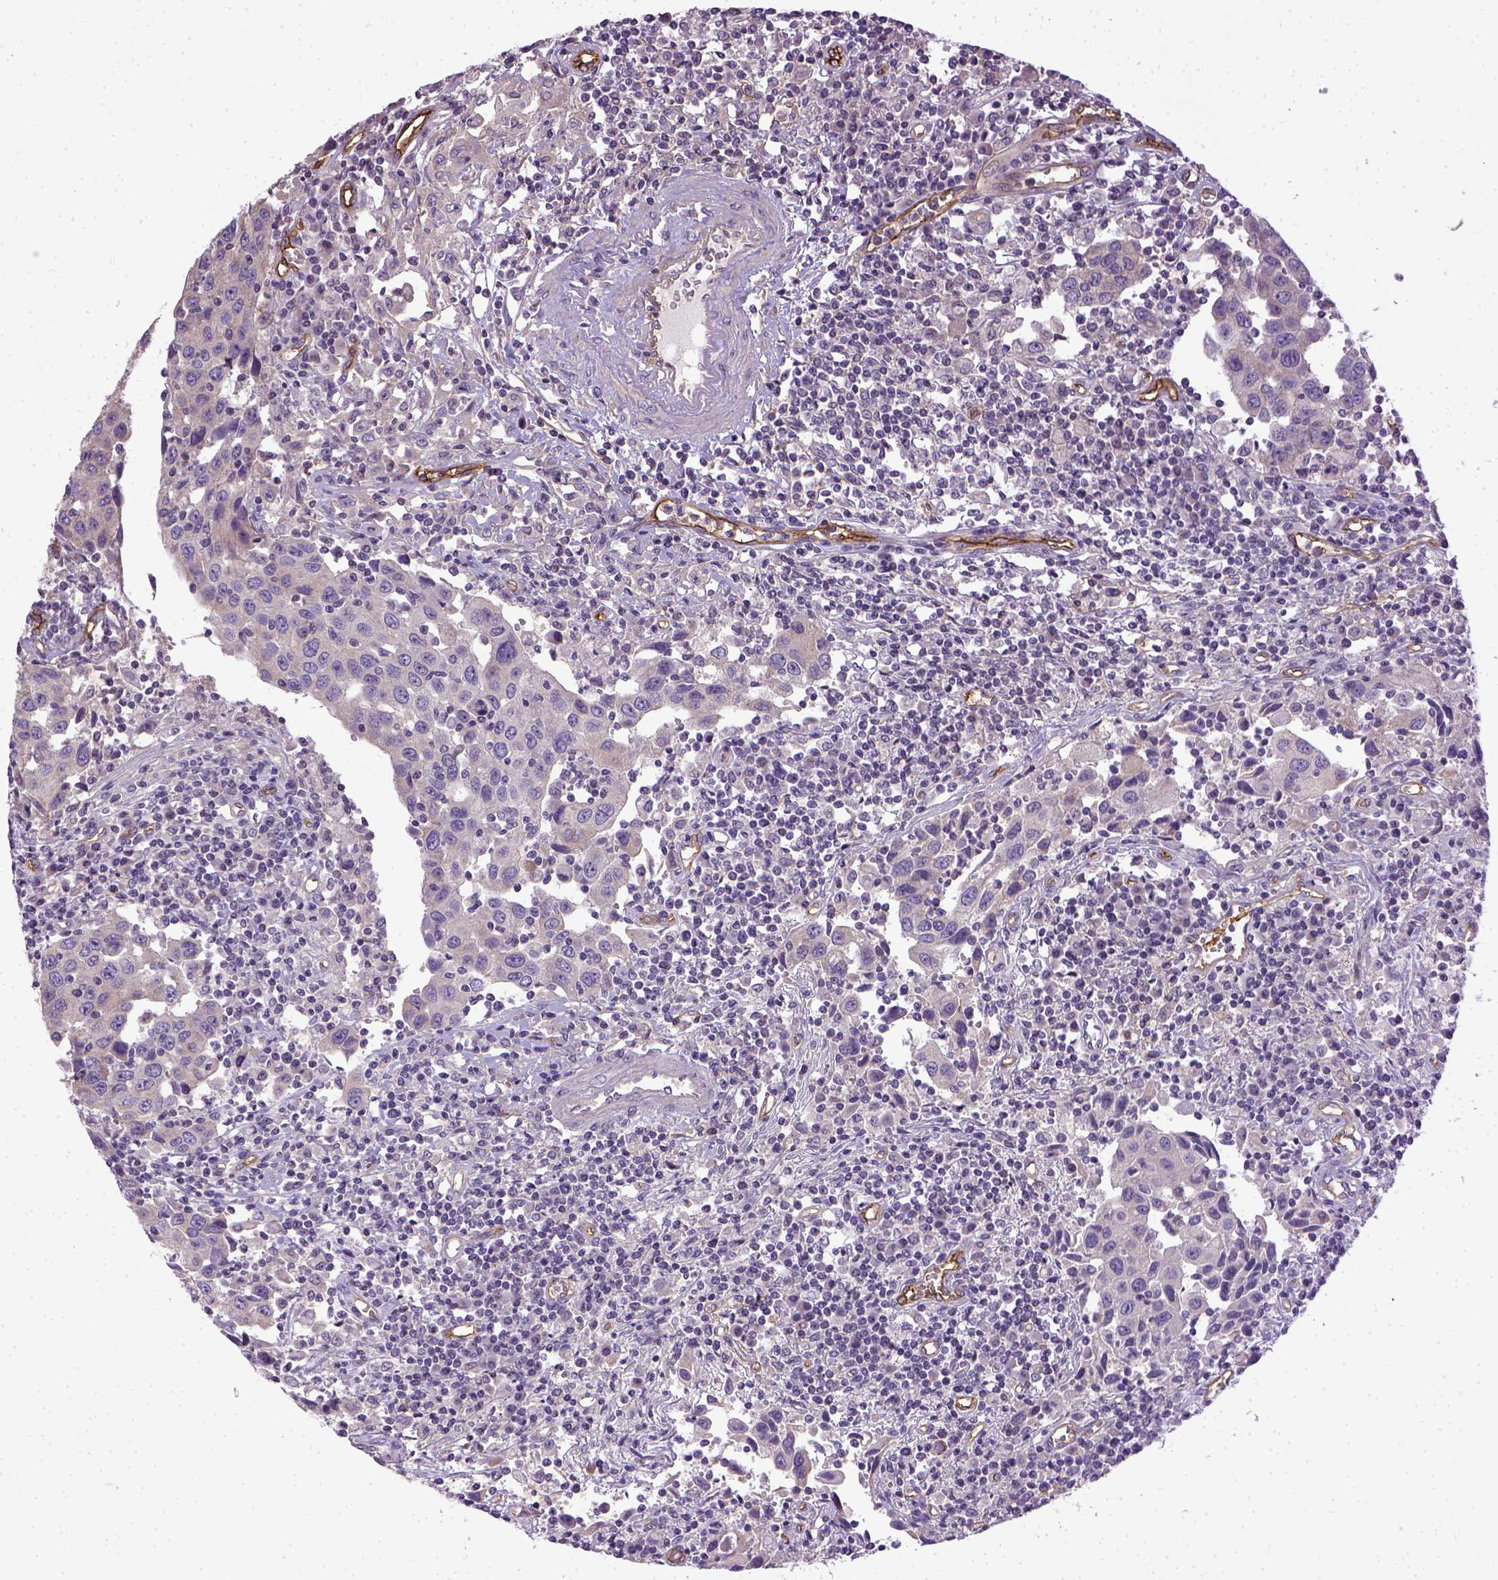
{"staining": {"intensity": "negative", "quantity": "none", "location": "none"}, "tissue": "urothelial cancer", "cell_type": "Tumor cells", "image_type": "cancer", "snomed": [{"axis": "morphology", "description": "Urothelial carcinoma, High grade"}, {"axis": "topography", "description": "Urinary bladder"}], "caption": "Urothelial carcinoma (high-grade) stained for a protein using immunohistochemistry demonstrates no positivity tumor cells.", "gene": "ENG", "patient": {"sex": "female", "age": 85}}